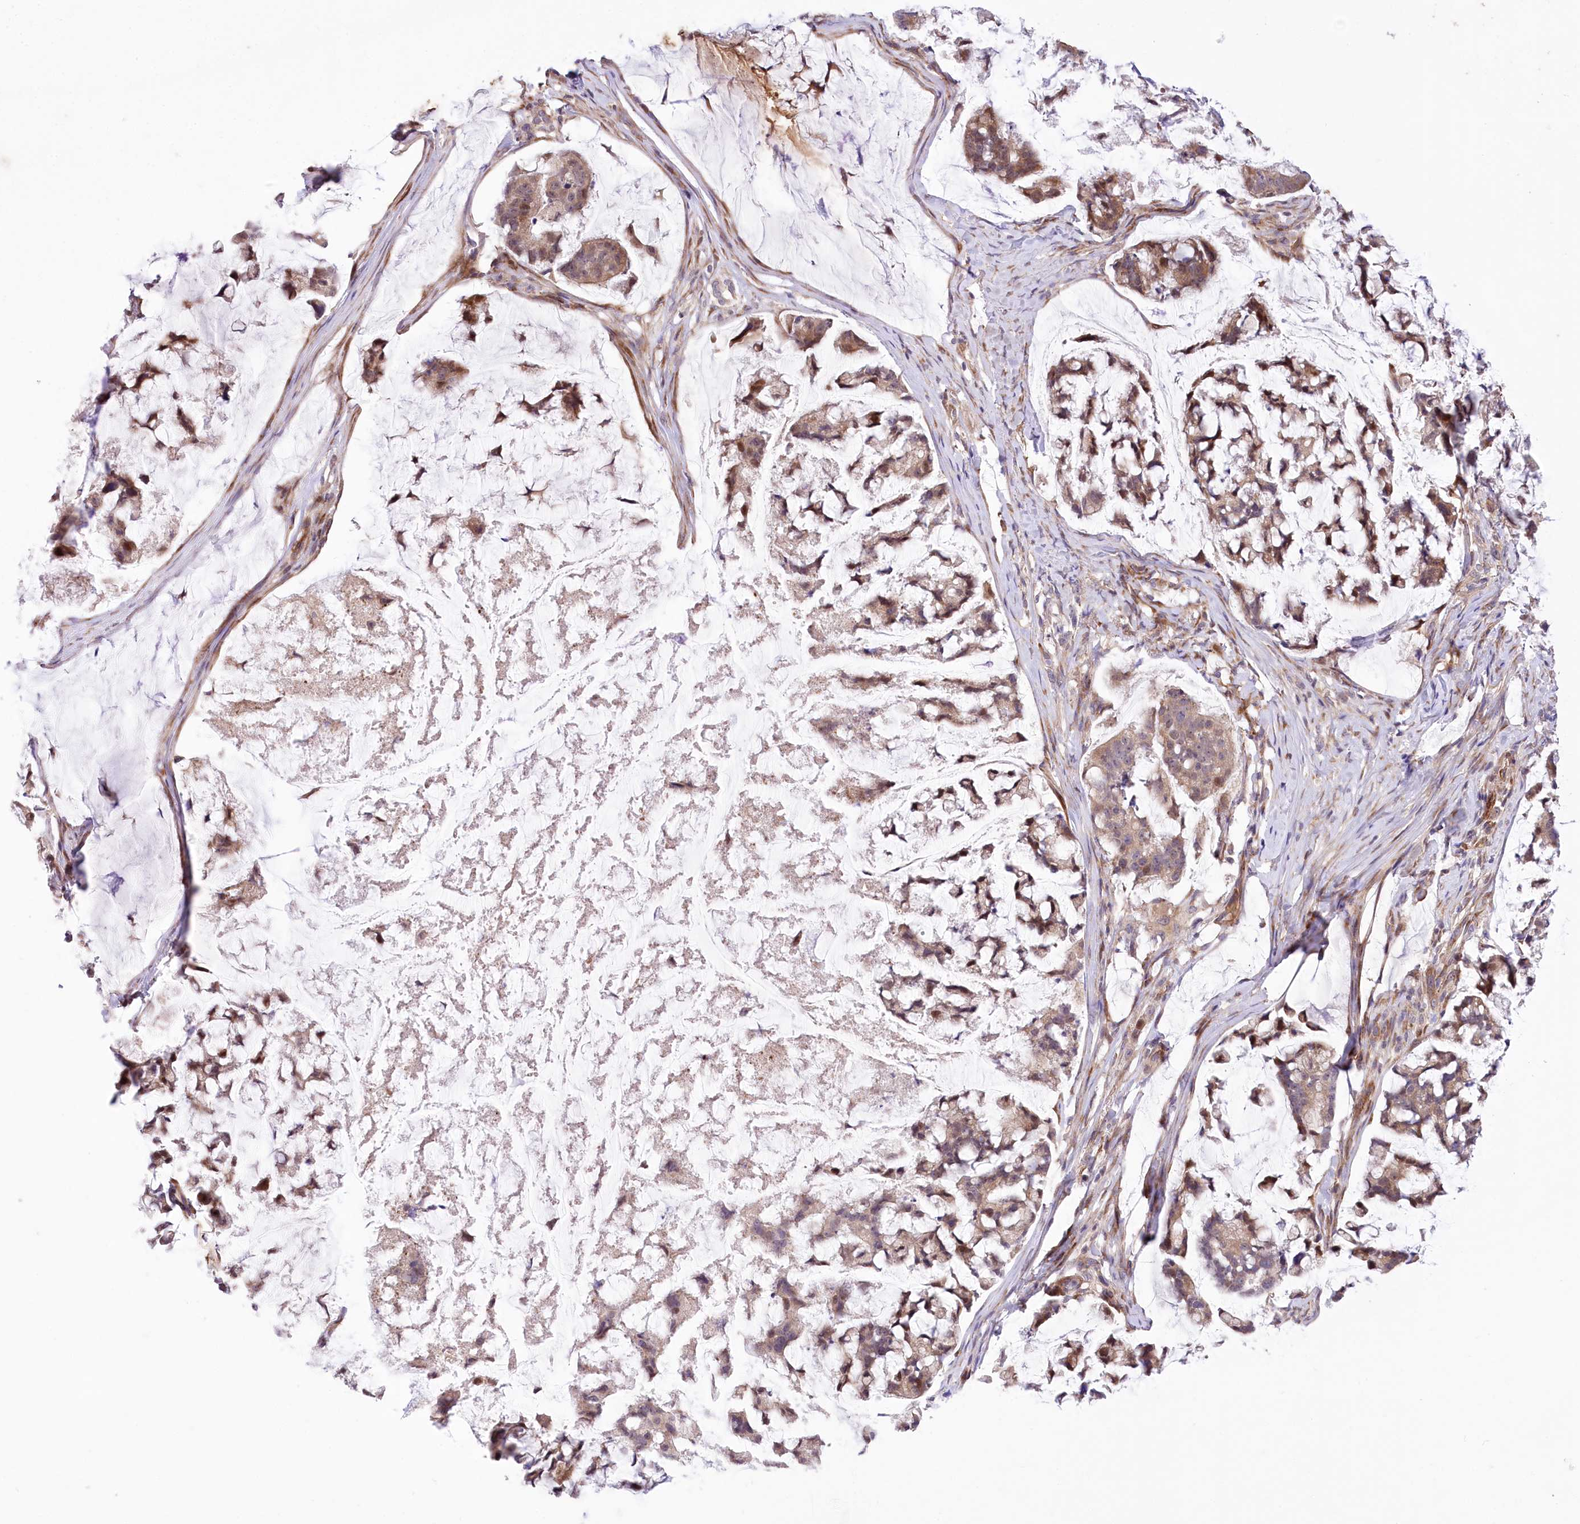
{"staining": {"intensity": "moderate", "quantity": ">75%", "location": "cytoplasmic/membranous,nuclear"}, "tissue": "stomach cancer", "cell_type": "Tumor cells", "image_type": "cancer", "snomed": [{"axis": "morphology", "description": "Adenocarcinoma, NOS"}, {"axis": "topography", "description": "Stomach, lower"}], "caption": "IHC (DAB (3,3'-diaminobenzidine)) staining of adenocarcinoma (stomach) displays moderate cytoplasmic/membranous and nuclear protein staining in approximately >75% of tumor cells.", "gene": "TRUB1", "patient": {"sex": "male", "age": 67}}